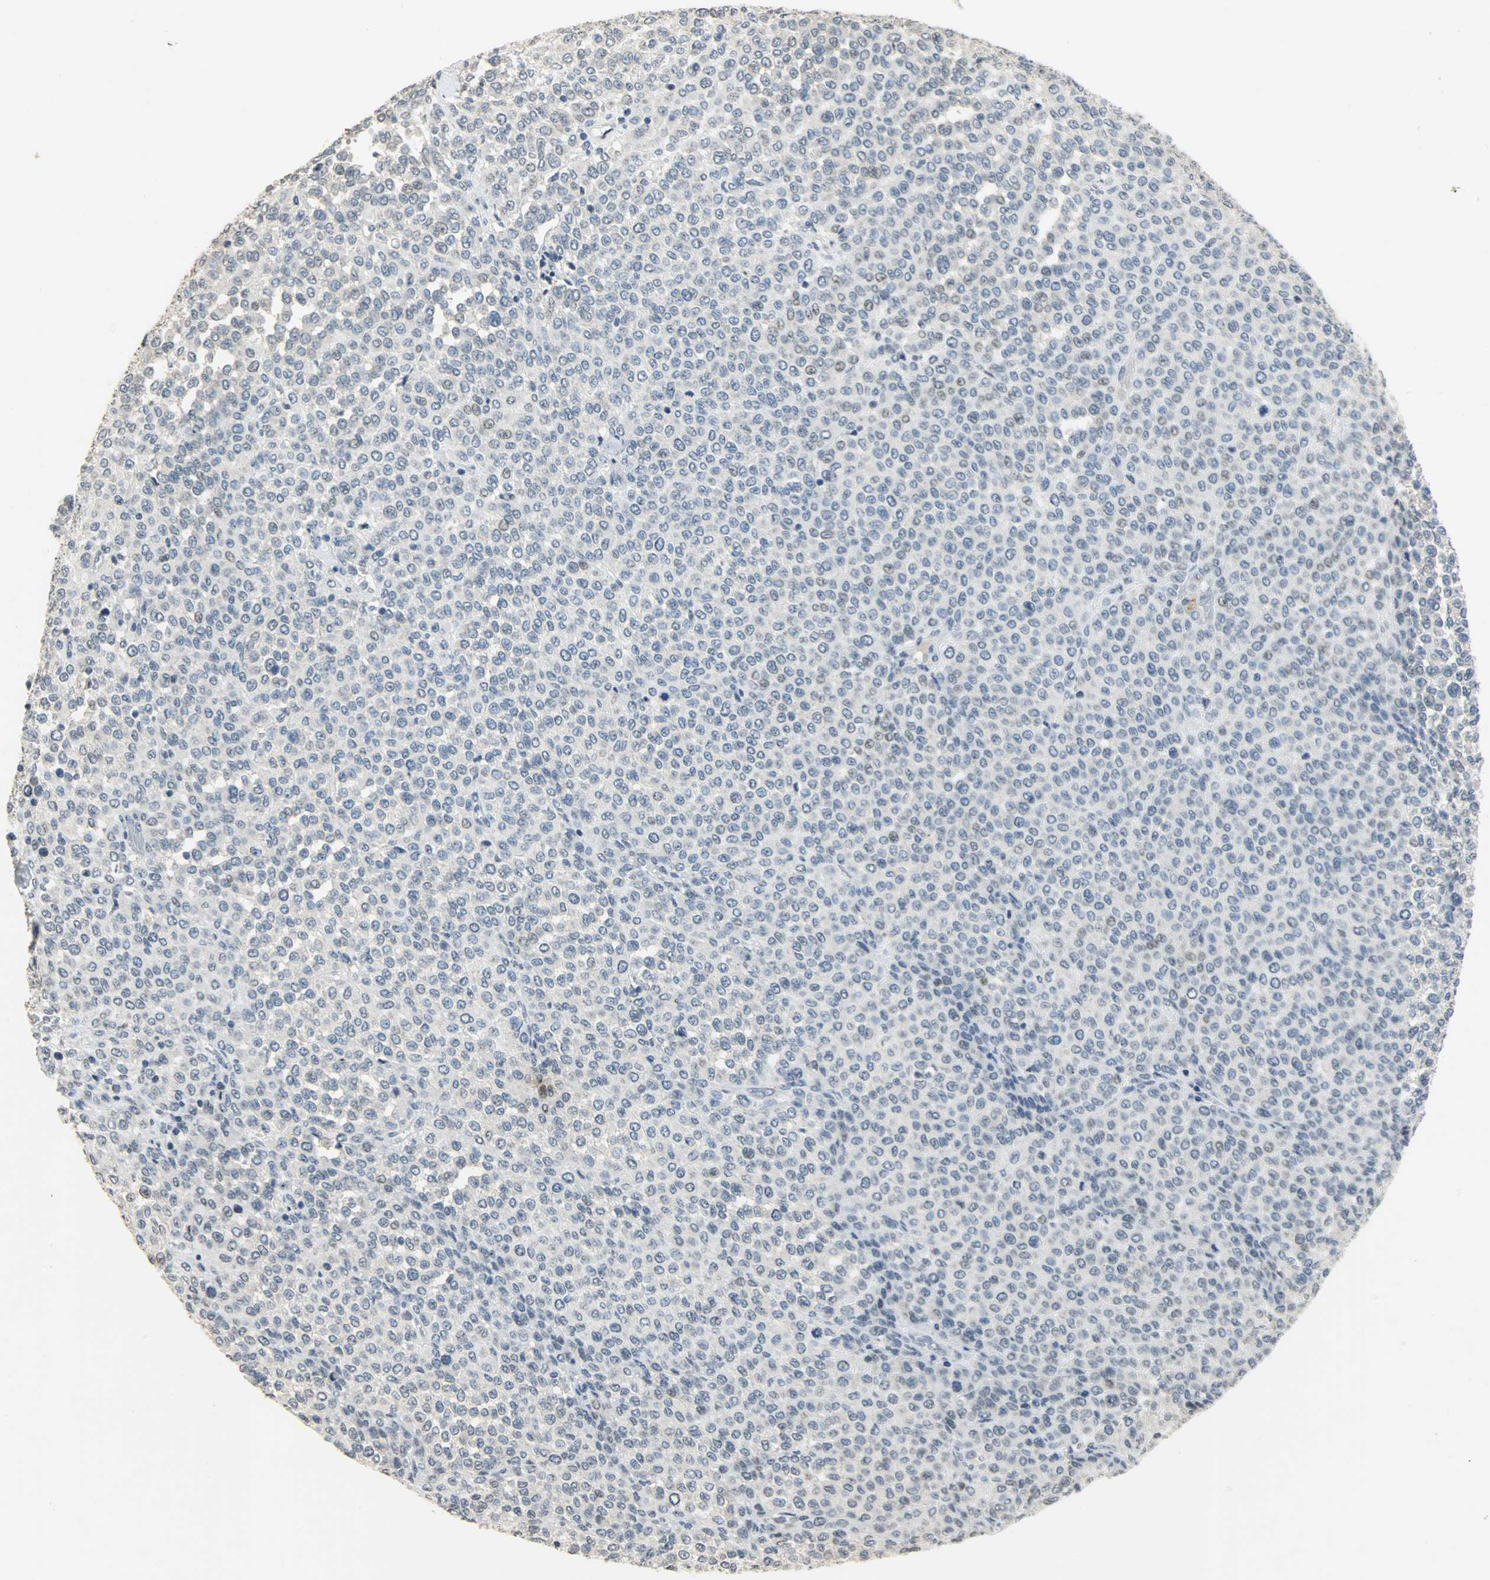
{"staining": {"intensity": "weak", "quantity": "25%-75%", "location": "nuclear"}, "tissue": "melanoma", "cell_type": "Tumor cells", "image_type": "cancer", "snomed": [{"axis": "morphology", "description": "Malignant melanoma, Metastatic site"}, {"axis": "topography", "description": "Pancreas"}], "caption": "Malignant melanoma (metastatic site) stained for a protein (brown) exhibits weak nuclear positive positivity in about 25%-75% of tumor cells.", "gene": "DNAJB6", "patient": {"sex": "female", "age": 30}}